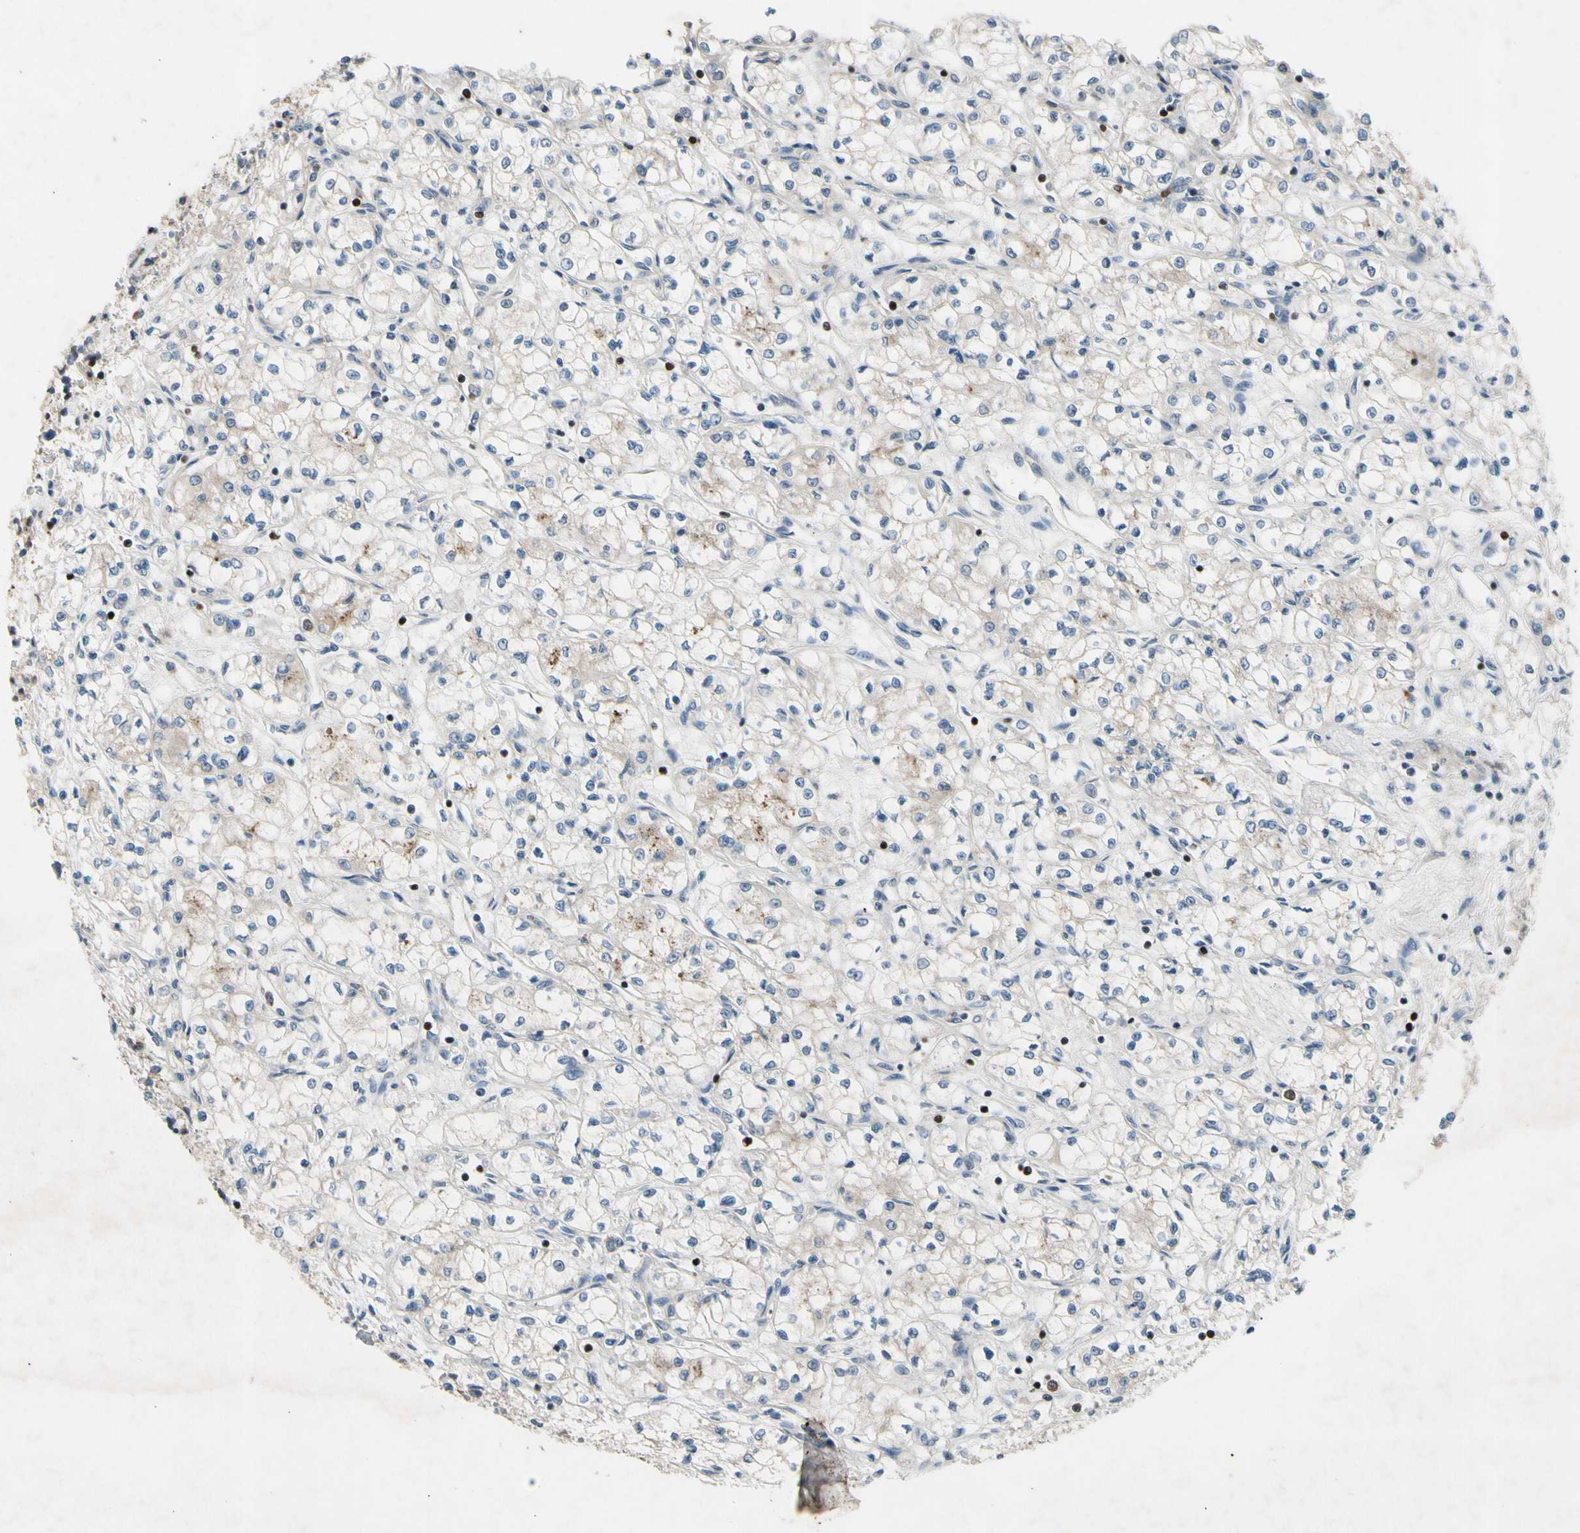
{"staining": {"intensity": "negative", "quantity": "none", "location": "none"}, "tissue": "renal cancer", "cell_type": "Tumor cells", "image_type": "cancer", "snomed": [{"axis": "morphology", "description": "Normal tissue, NOS"}, {"axis": "morphology", "description": "Adenocarcinoma, NOS"}, {"axis": "topography", "description": "Kidney"}], "caption": "Tumor cells show no significant expression in renal cancer (adenocarcinoma). (DAB IHC, high magnification).", "gene": "TBX21", "patient": {"sex": "male", "age": 59}}